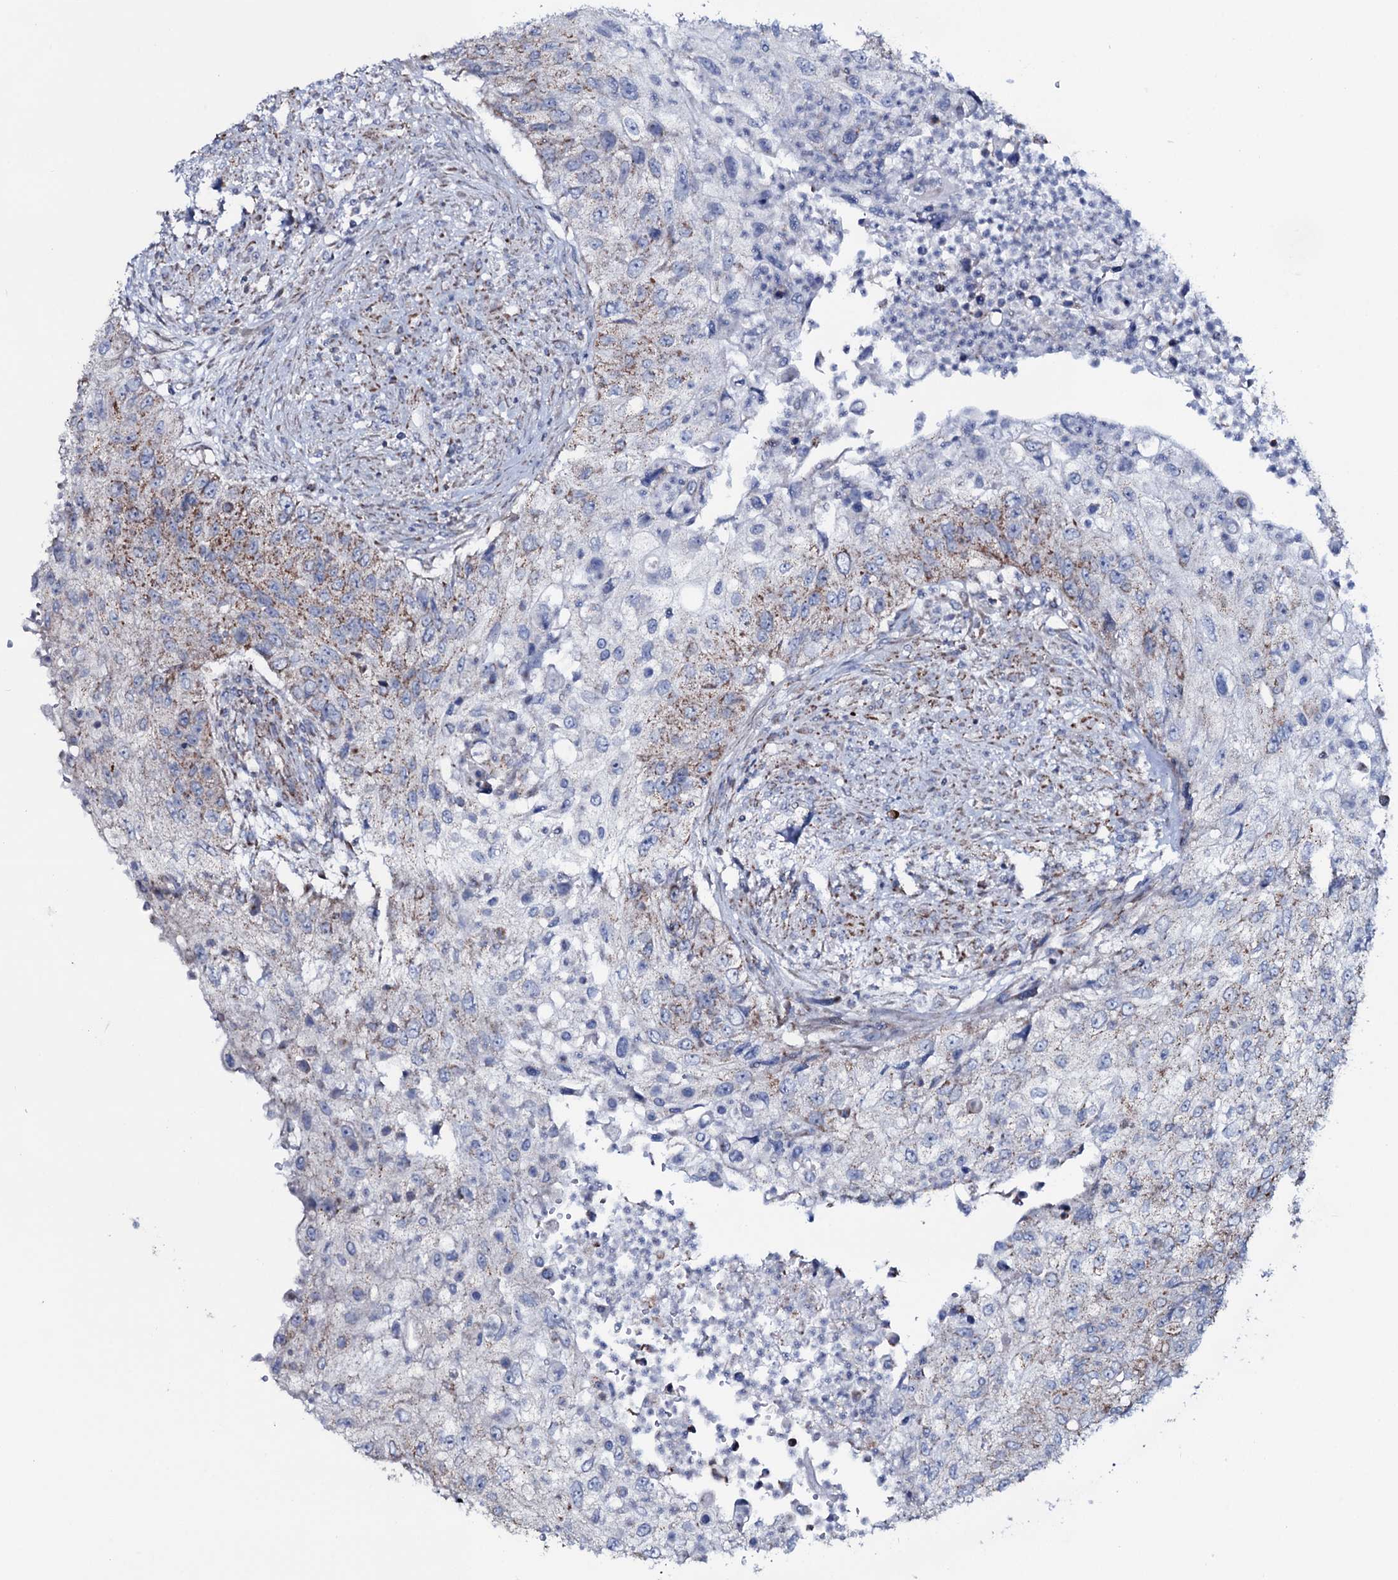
{"staining": {"intensity": "moderate", "quantity": "25%-75%", "location": "cytoplasmic/membranous"}, "tissue": "urothelial cancer", "cell_type": "Tumor cells", "image_type": "cancer", "snomed": [{"axis": "morphology", "description": "Urothelial carcinoma, High grade"}, {"axis": "topography", "description": "Urinary bladder"}], "caption": "The micrograph exhibits a brown stain indicating the presence of a protein in the cytoplasmic/membranous of tumor cells in urothelial carcinoma (high-grade). The staining is performed using DAB brown chromogen to label protein expression. The nuclei are counter-stained blue using hematoxylin.", "gene": "MRPS35", "patient": {"sex": "female", "age": 60}}